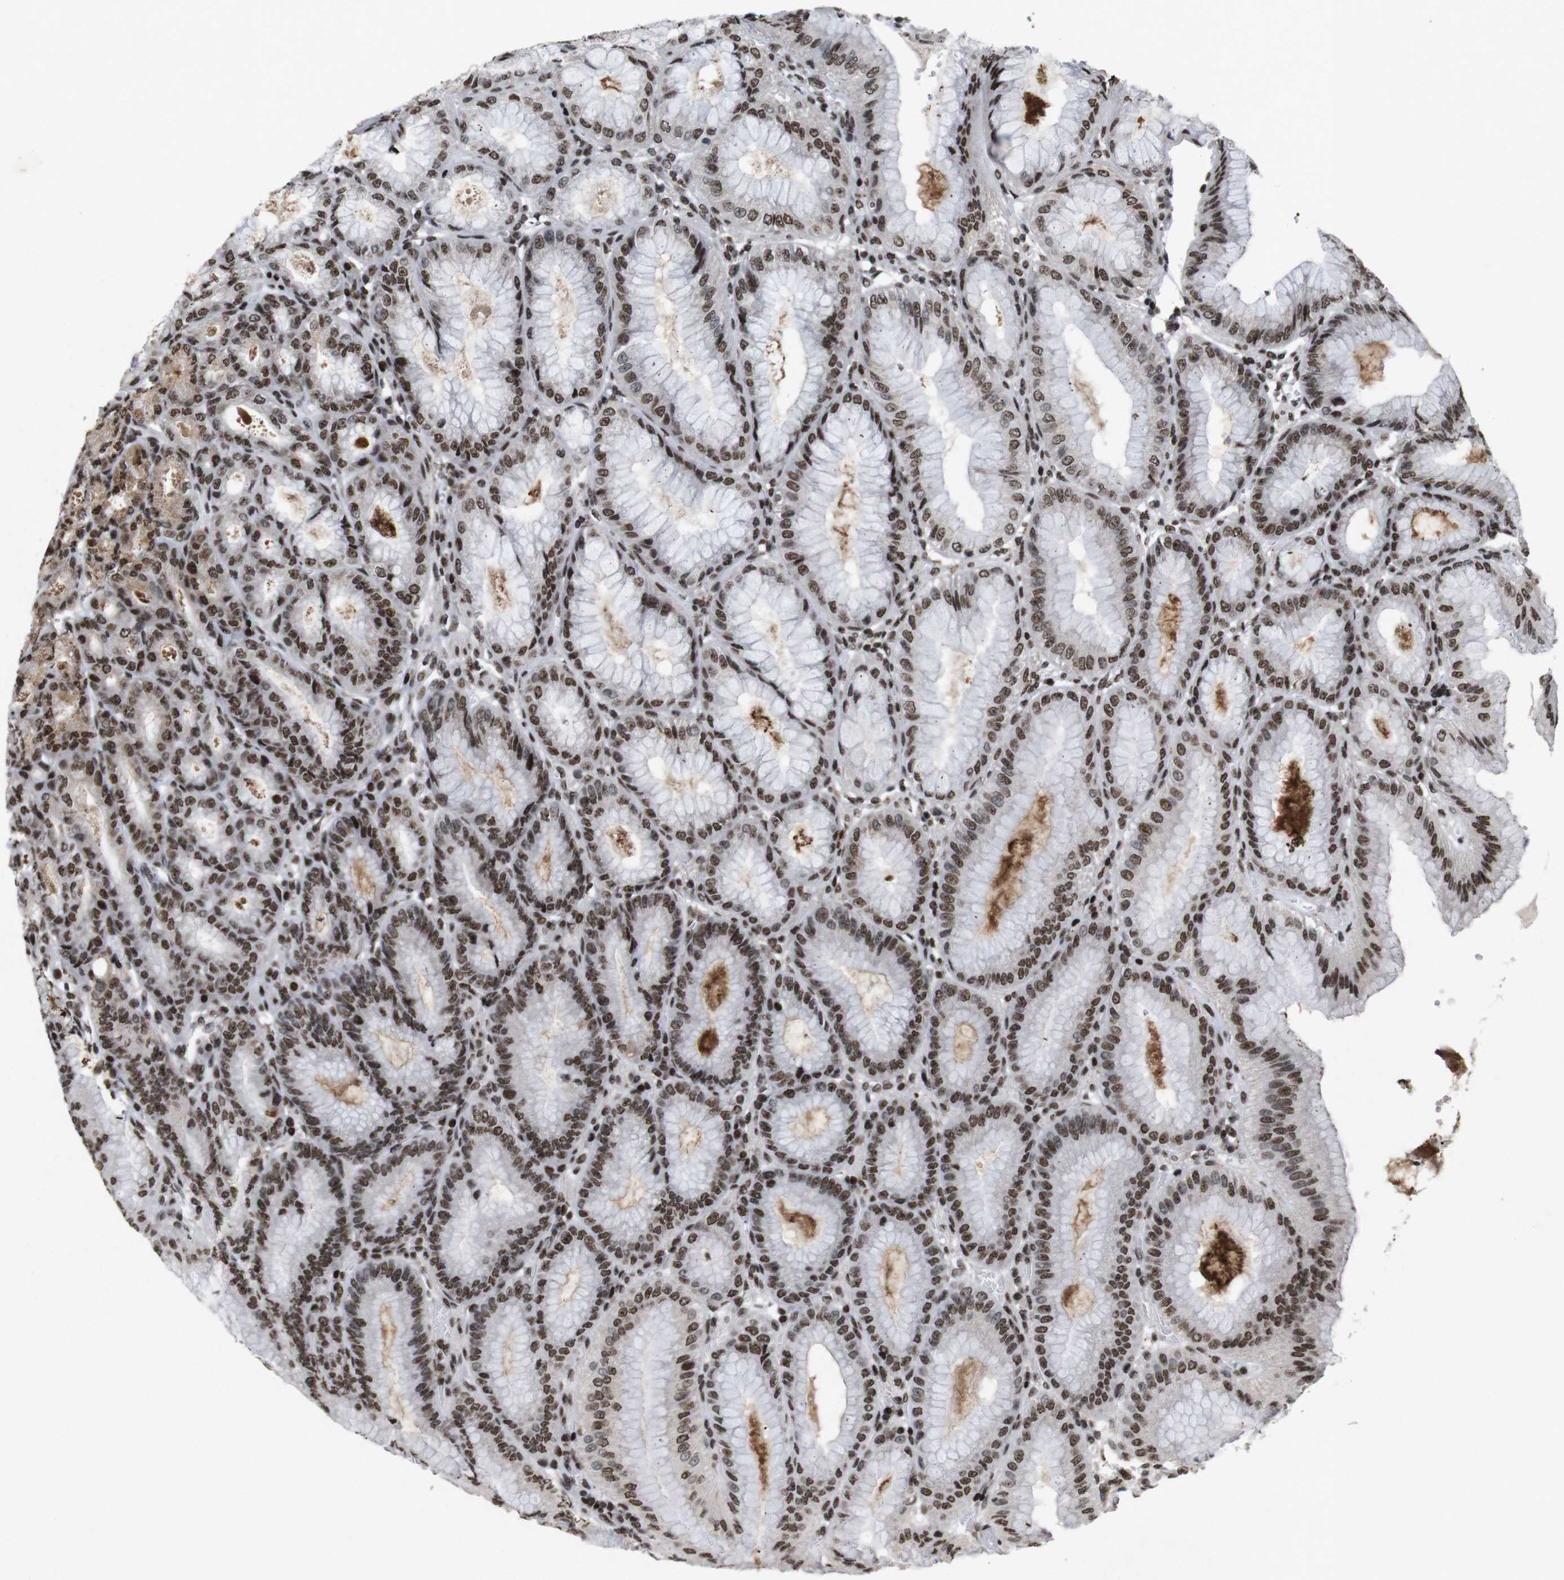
{"staining": {"intensity": "moderate", "quantity": ">75%", "location": "cytoplasmic/membranous,nuclear"}, "tissue": "stomach", "cell_type": "Glandular cells", "image_type": "normal", "snomed": [{"axis": "morphology", "description": "Normal tissue, NOS"}, {"axis": "topography", "description": "Stomach, lower"}], "caption": "Brown immunohistochemical staining in normal human stomach demonstrates moderate cytoplasmic/membranous,nuclear staining in approximately >75% of glandular cells.", "gene": "MAGEH1", "patient": {"sex": "male", "age": 71}}